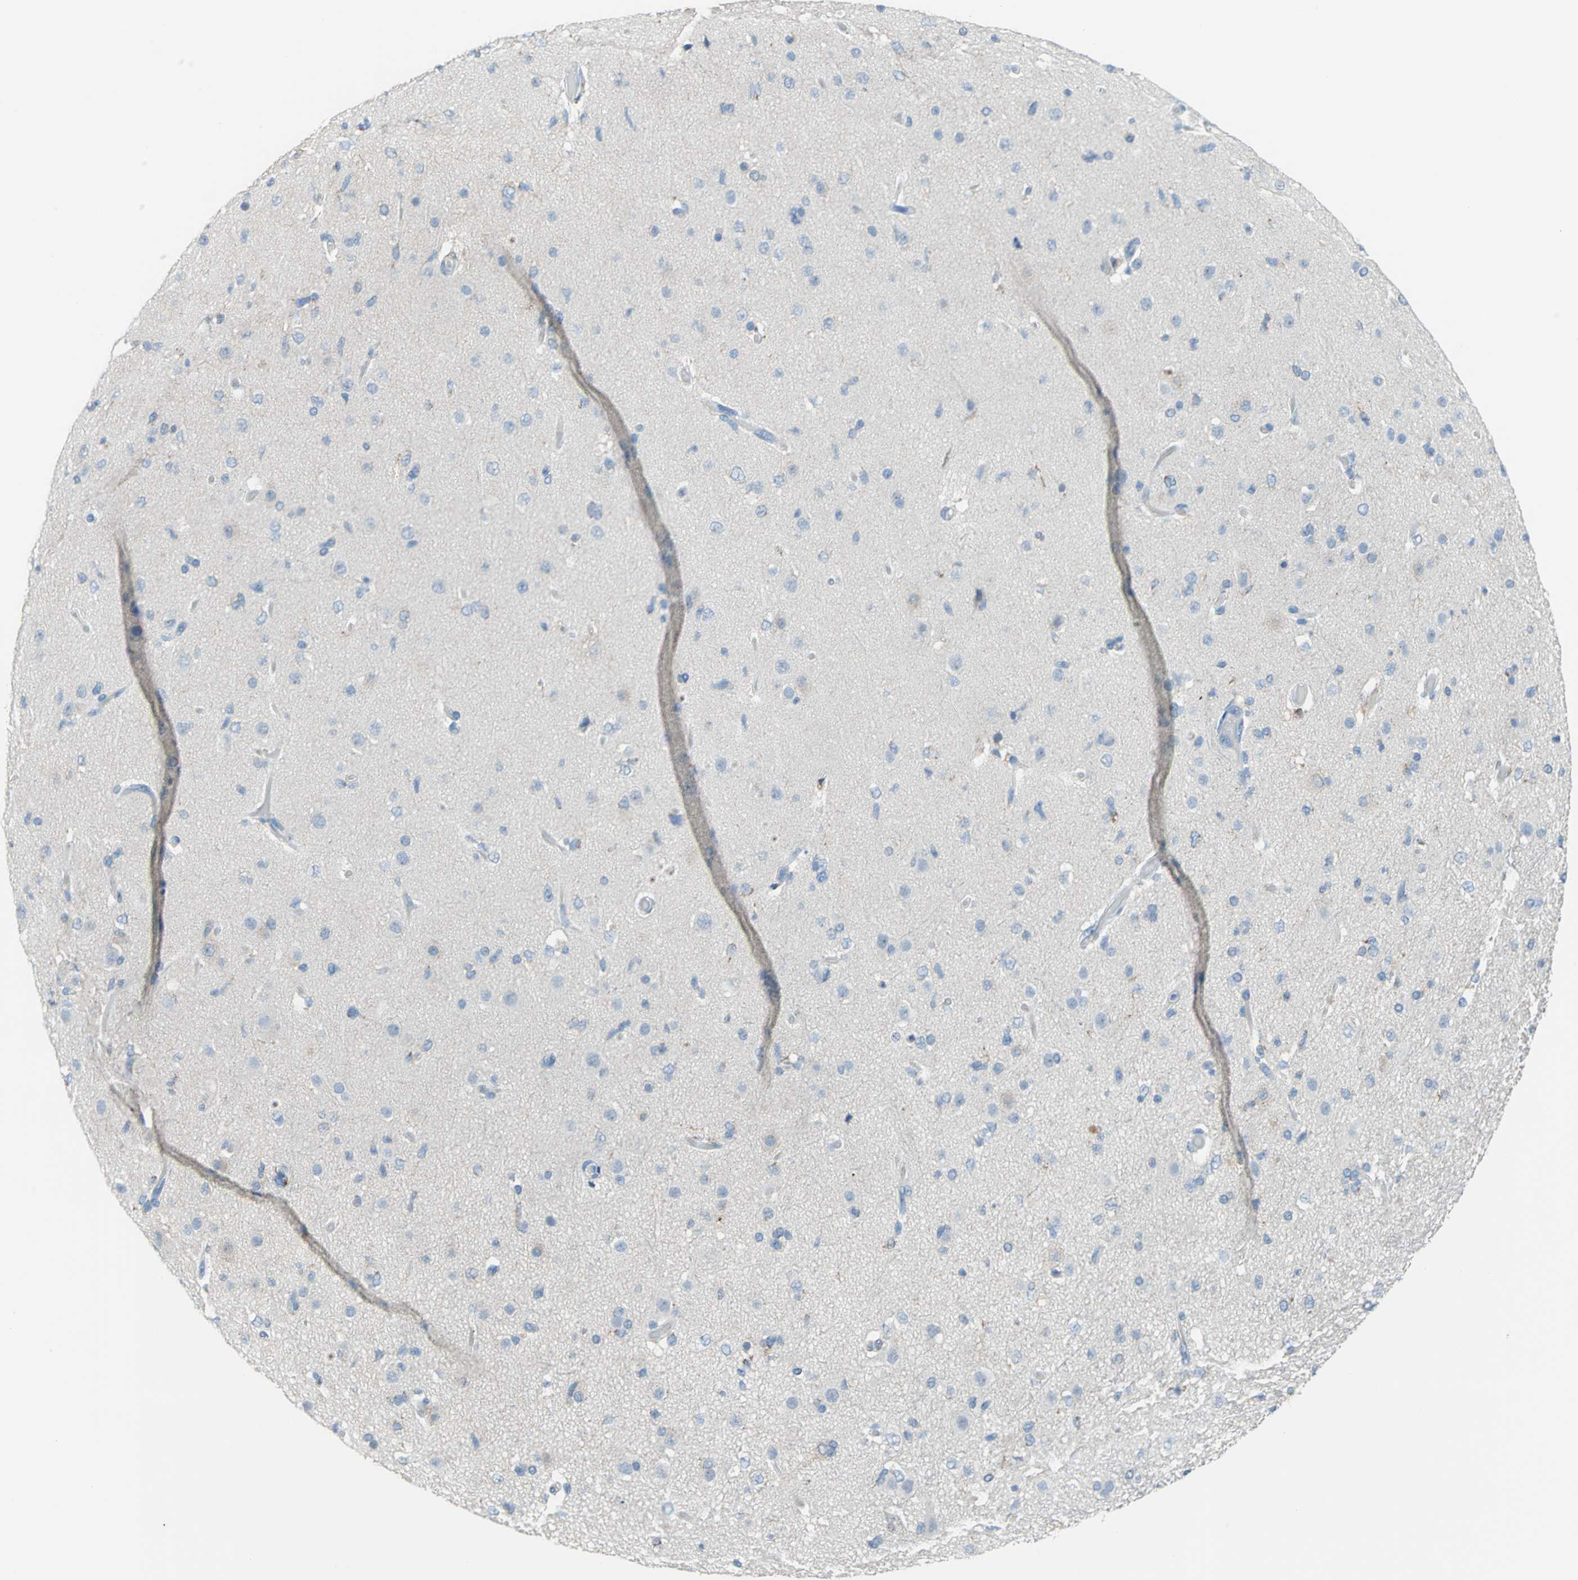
{"staining": {"intensity": "negative", "quantity": "none", "location": "none"}, "tissue": "glioma", "cell_type": "Tumor cells", "image_type": "cancer", "snomed": [{"axis": "morphology", "description": "Glioma, malignant, High grade"}, {"axis": "topography", "description": "Brain"}], "caption": "This is an IHC photomicrograph of human high-grade glioma (malignant). There is no staining in tumor cells.", "gene": "MUC4", "patient": {"sex": "male", "age": 33}}